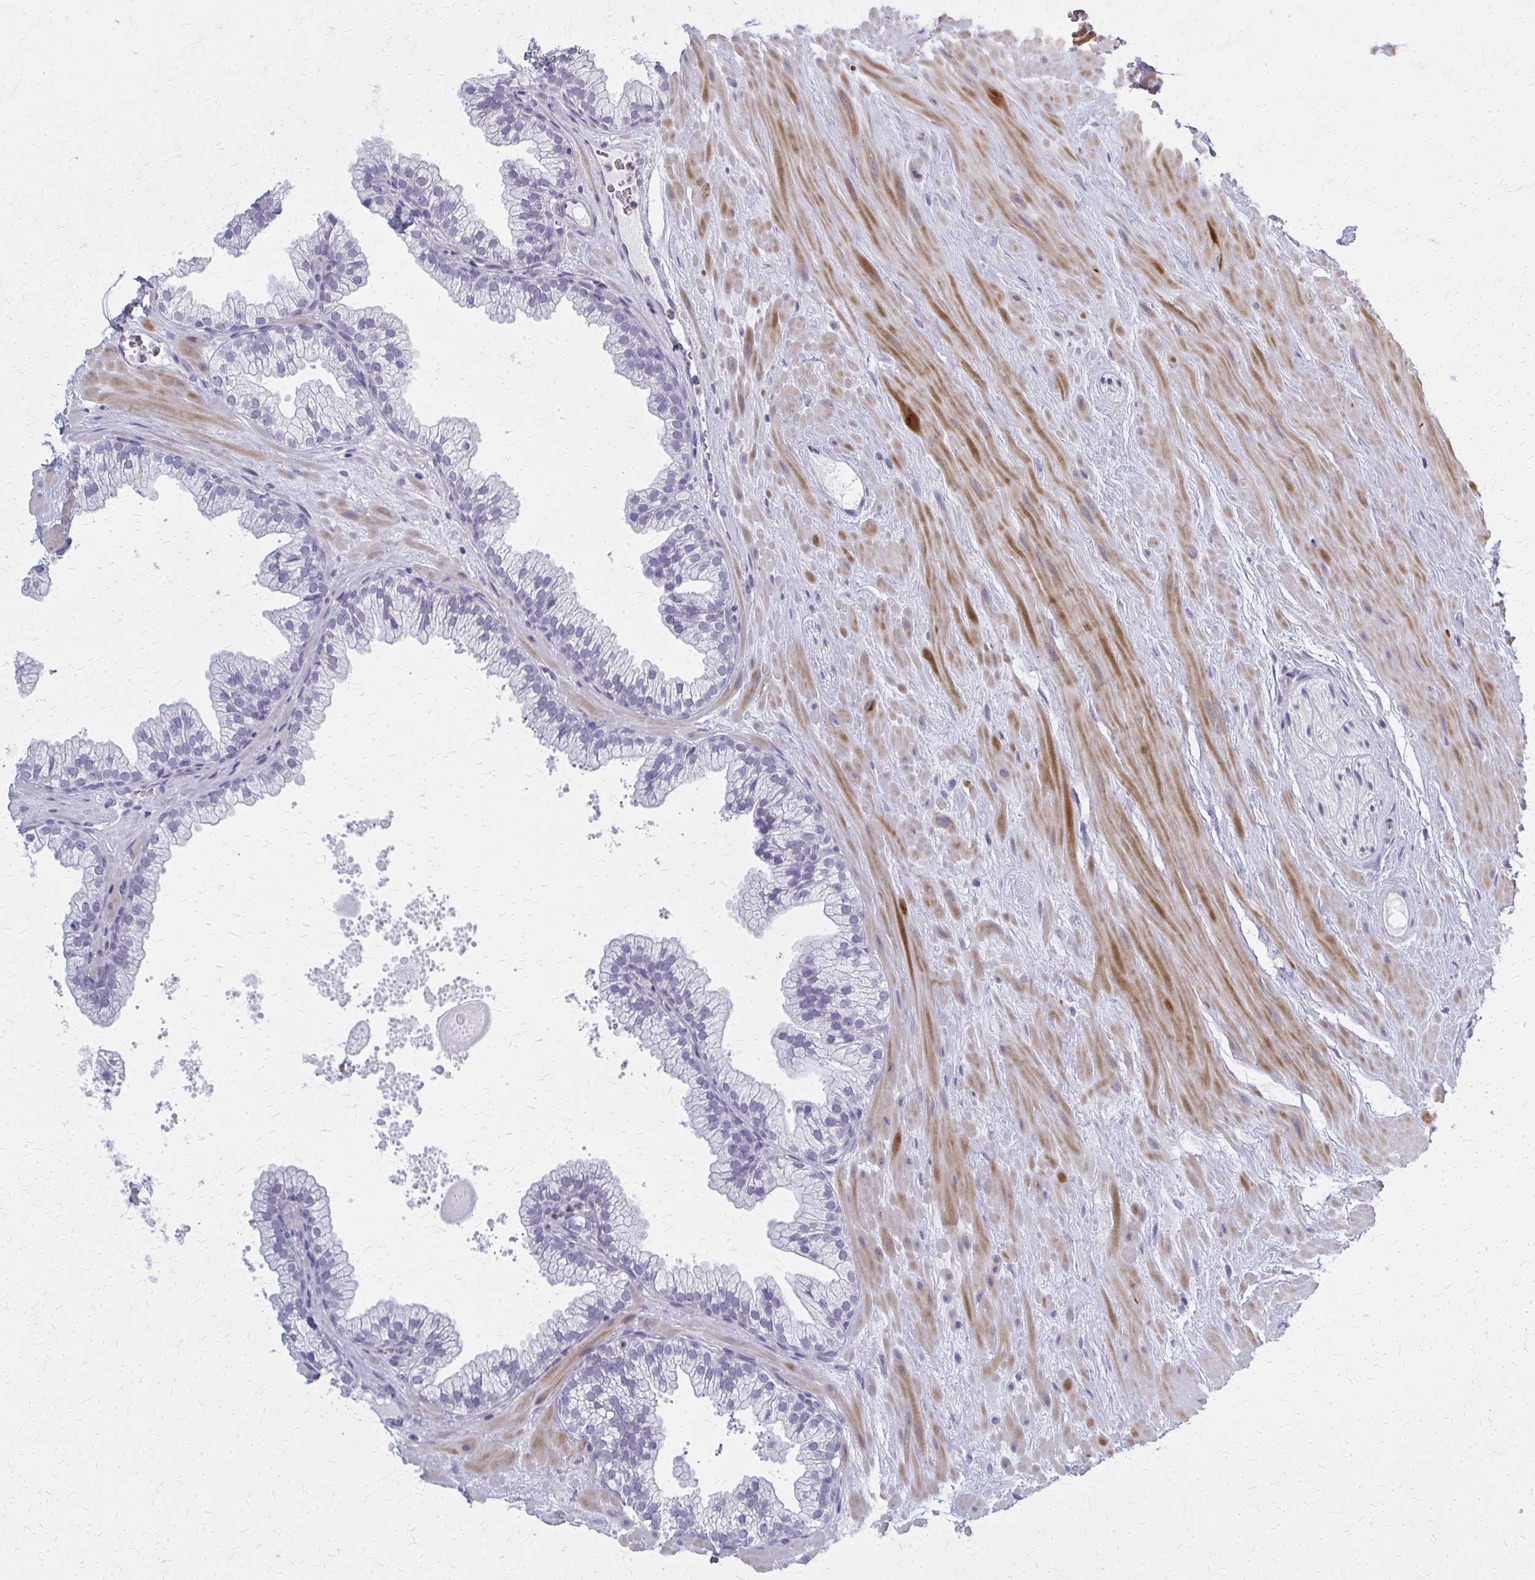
{"staining": {"intensity": "negative", "quantity": "none", "location": "none"}, "tissue": "prostate", "cell_type": "Glandular cells", "image_type": "normal", "snomed": [{"axis": "morphology", "description": "Normal tissue, NOS"}, {"axis": "topography", "description": "Prostate"}, {"axis": "topography", "description": "Peripheral nerve tissue"}], "caption": "The immunohistochemistry histopathology image has no significant expression in glandular cells of prostate. (DAB immunohistochemistry (IHC) visualized using brightfield microscopy, high magnification).", "gene": "CASQ2", "patient": {"sex": "male", "age": 61}}